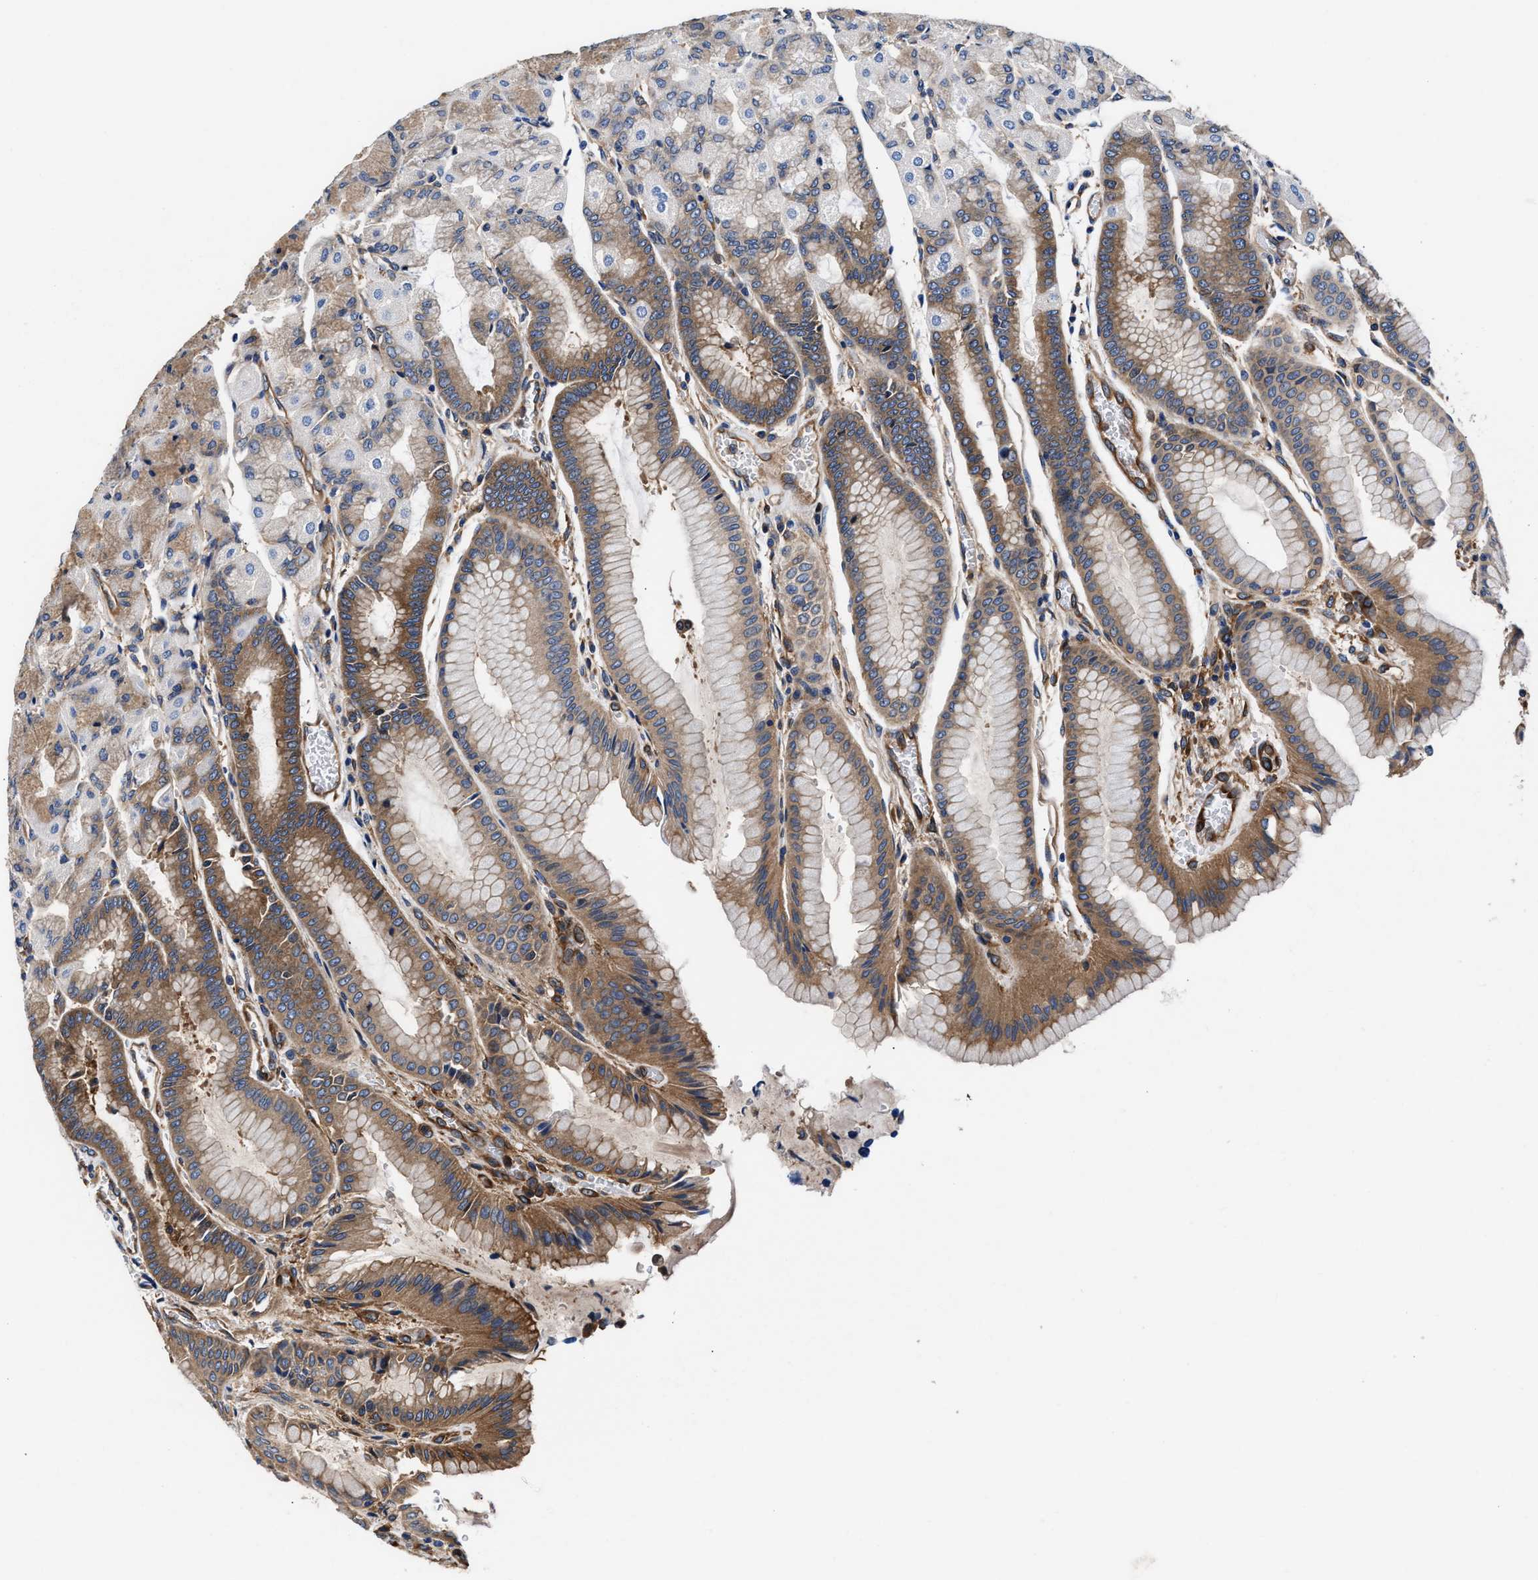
{"staining": {"intensity": "moderate", "quantity": "25%-75%", "location": "cytoplasmic/membranous"}, "tissue": "stomach", "cell_type": "Glandular cells", "image_type": "normal", "snomed": [{"axis": "morphology", "description": "Normal tissue, NOS"}, {"axis": "morphology", "description": "Carcinoid, malignant, NOS"}, {"axis": "topography", "description": "Stomach, upper"}], "caption": "IHC (DAB (3,3'-diaminobenzidine)) staining of unremarkable human stomach reveals moderate cytoplasmic/membranous protein expression in about 25%-75% of glandular cells.", "gene": "SH3GL1", "patient": {"sex": "male", "age": 39}}